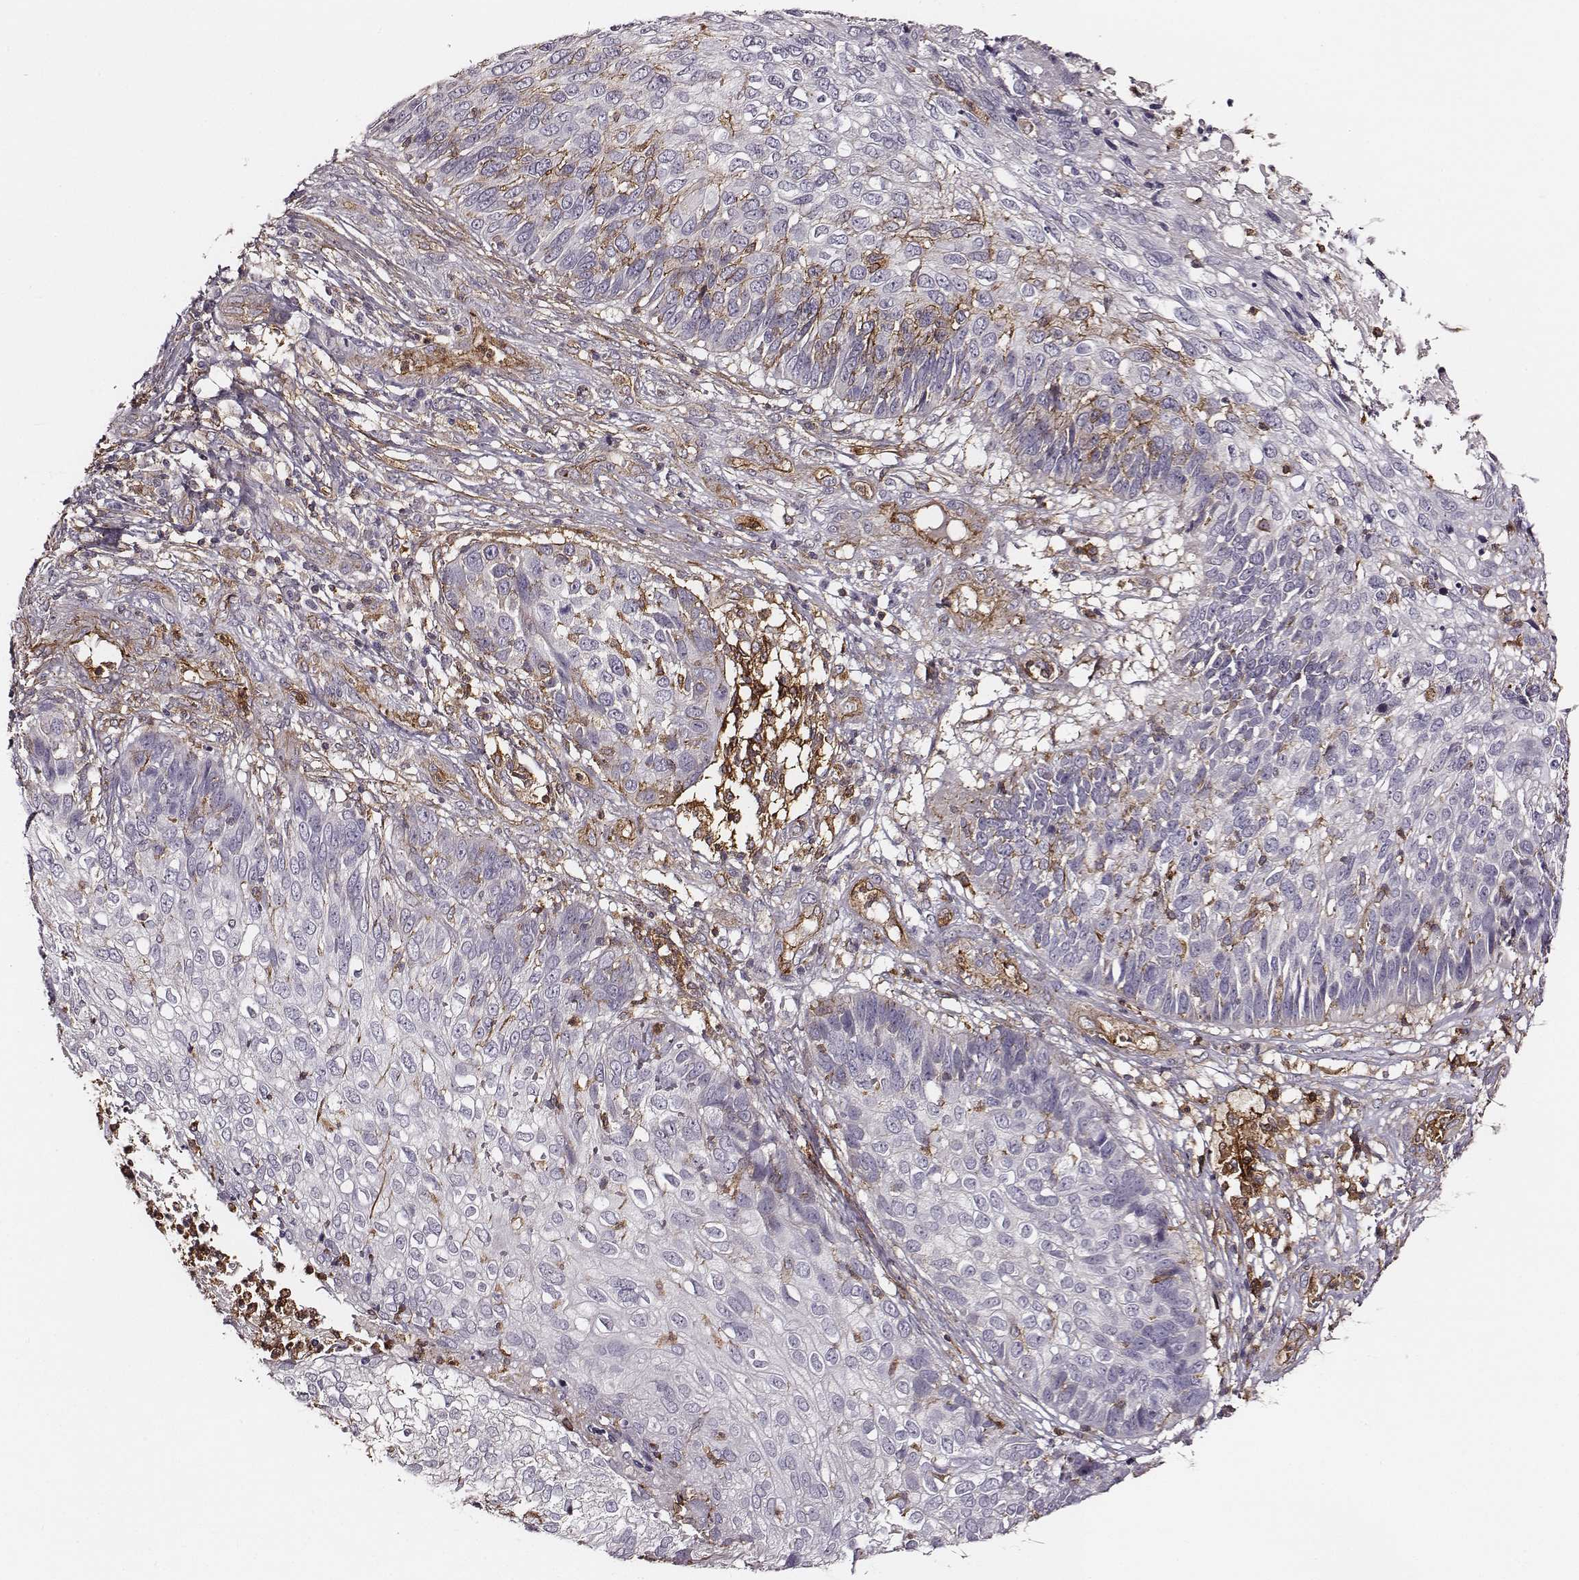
{"staining": {"intensity": "negative", "quantity": "none", "location": "none"}, "tissue": "skin cancer", "cell_type": "Tumor cells", "image_type": "cancer", "snomed": [{"axis": "morphology", "description": "Squamous cell carcinoma, NOS"}, {"axis": "topography", "description": "Skin"}], "caption": "There is no significant positivity in tumor cells of skin cancer (squamous cell carcinoma).", "gene": "ZYX", "patient": {"sex": "male", "age": 92}}